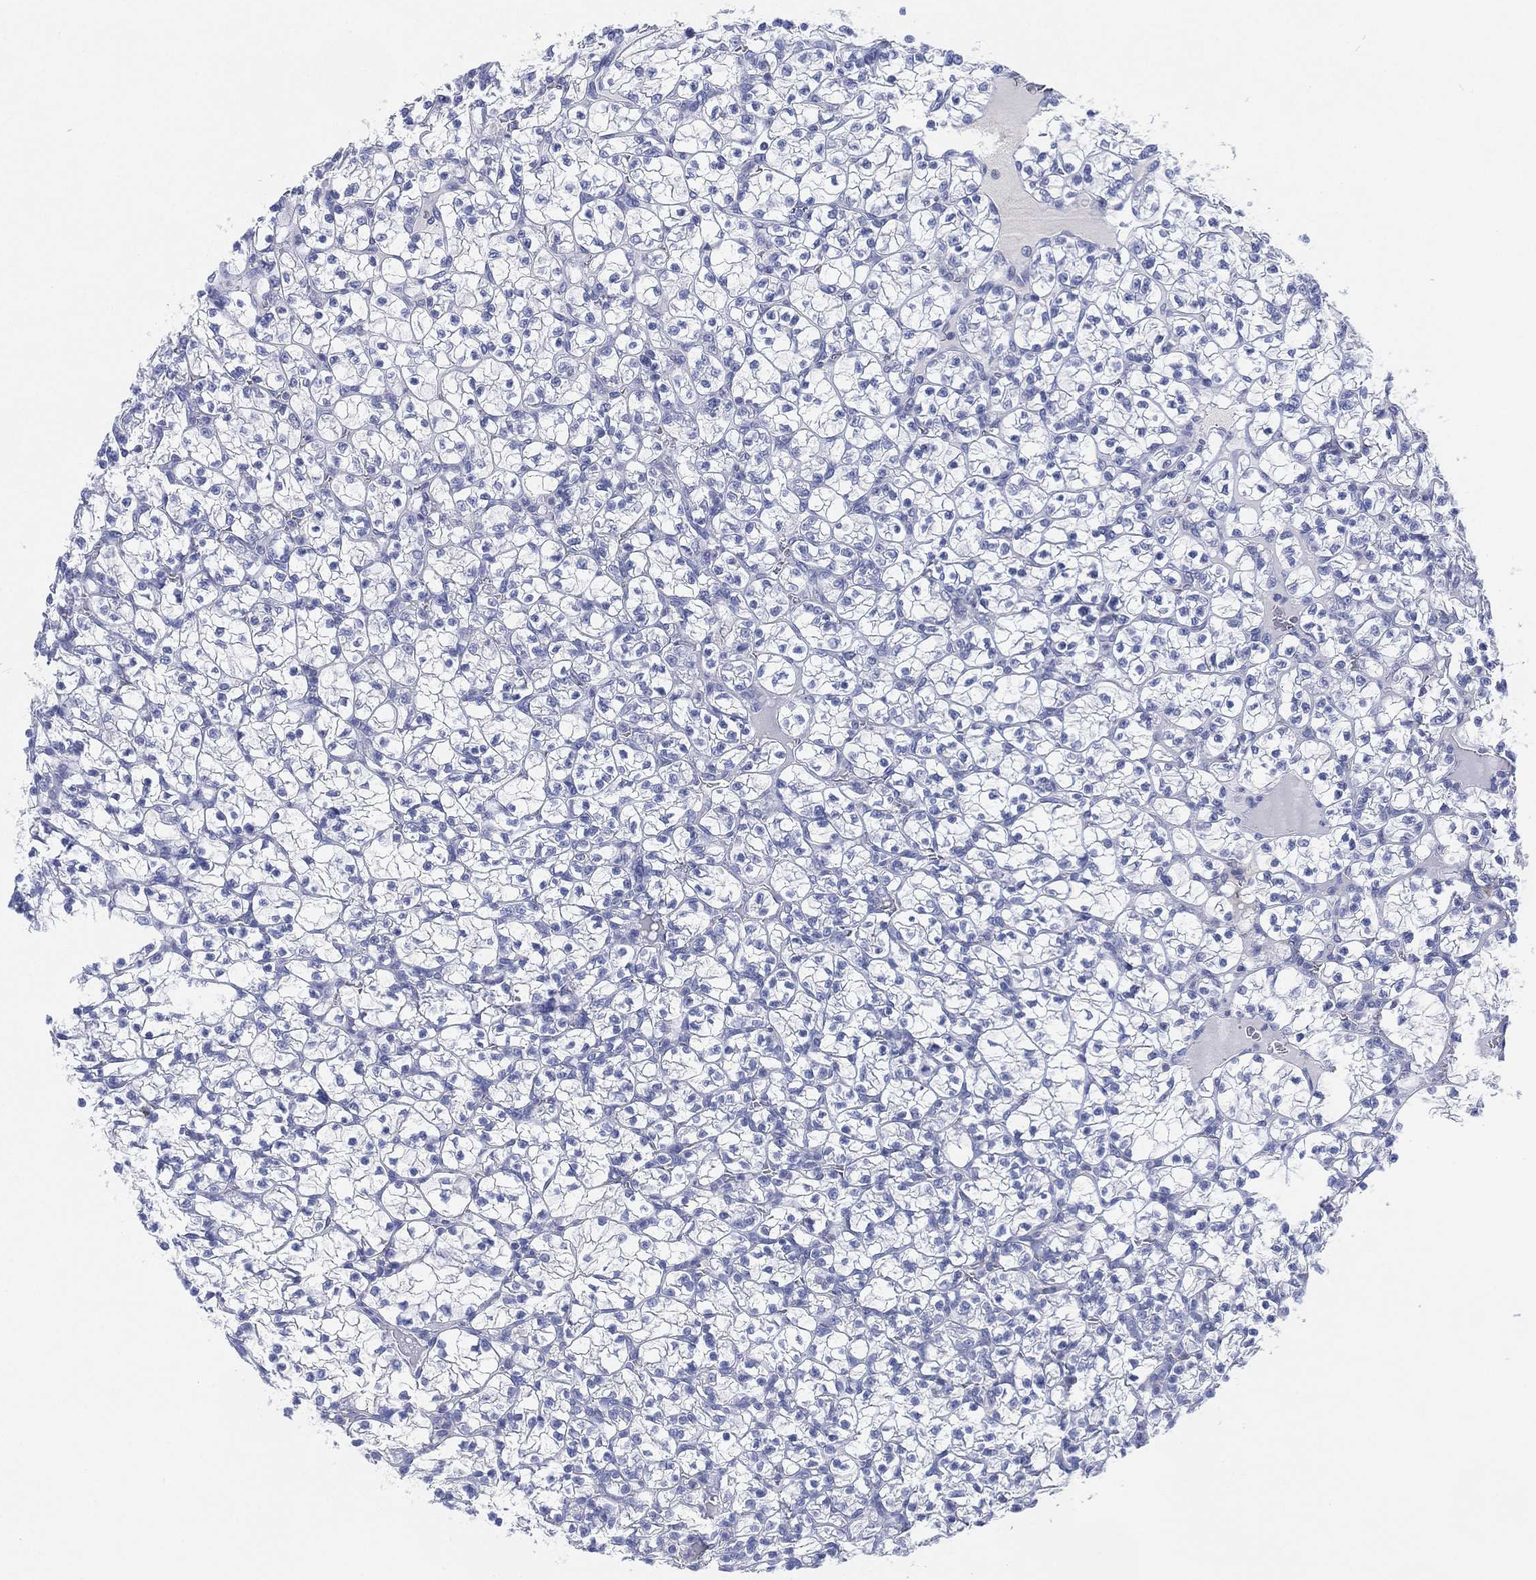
{"staining": {"intensity": "negative", "quantity": "none", "location": "none"}, "tissue": "renal cancer", "cell_type": "Tumor cells", "image_type": "cancer", "snomed": [{"axis": "morphology", "description": "Adenocarcinoma, NOS"}, {"axis": "topography", "description": "Kidney"}], "caption": "This is an immunohistochemistry histopathology image of renal adenocarcinoma. There is no staining in tumor cells.", "gene": "ADAD2", "patient": {"sex": "female", "age": 89}}